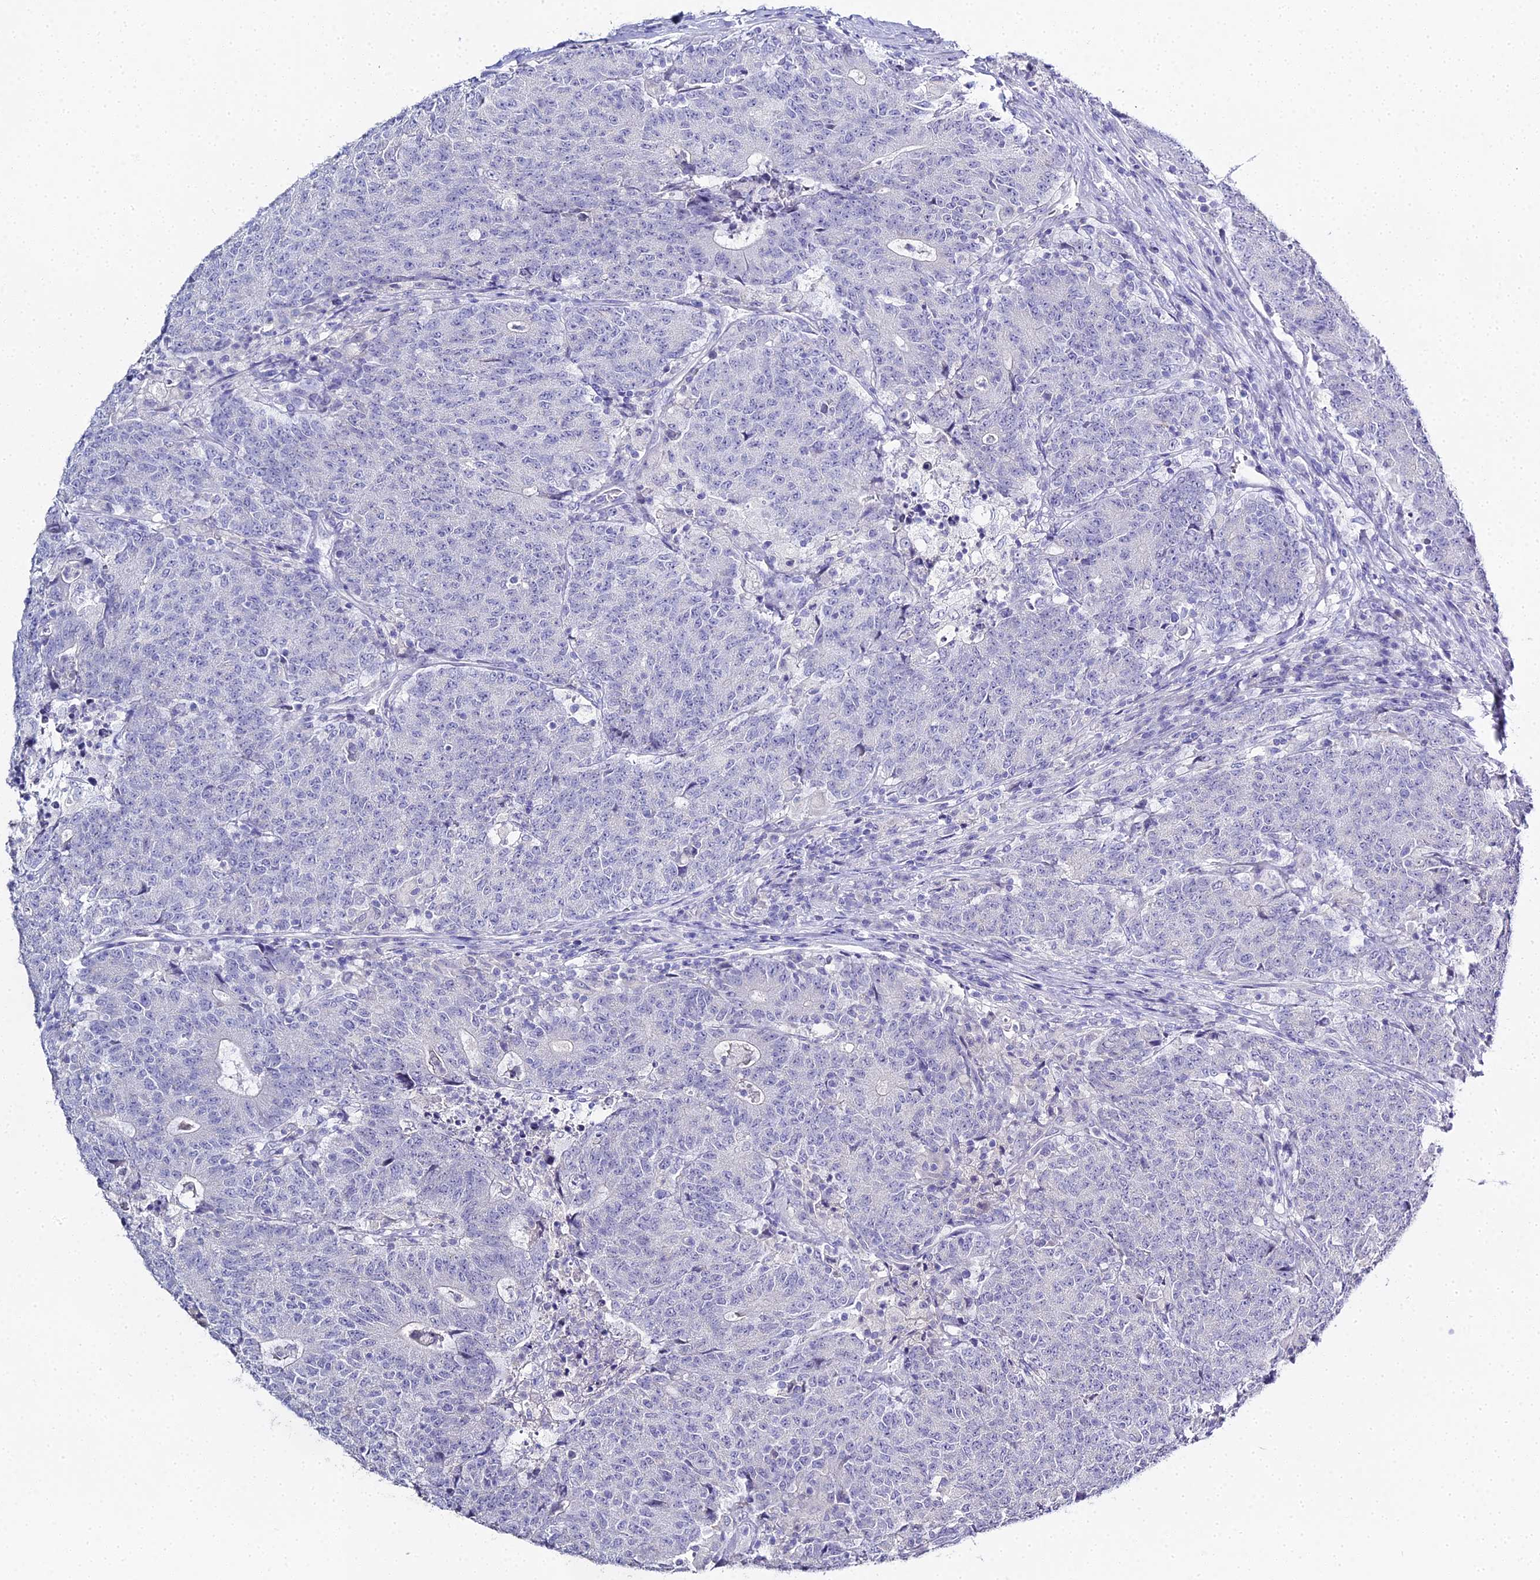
{"staining": {"intensity": "negative", "quantity": "none", "location": "none"}, "tissue": "colorectal cancer", "cell_type": "Tumor cells", "image_type": "cancer", "snomed": [{"axis": "morphology", "description": "Adenocarcinoma, NOS"}, {"axis": "topography", "description": "Colon"}], "caption": "This is an IHC histopathology image of colorectal adenocarcinoma. There is no positivity in tumor cells.", "gene": "S100A7", "patient": {"sex": "female", "age": 75}}